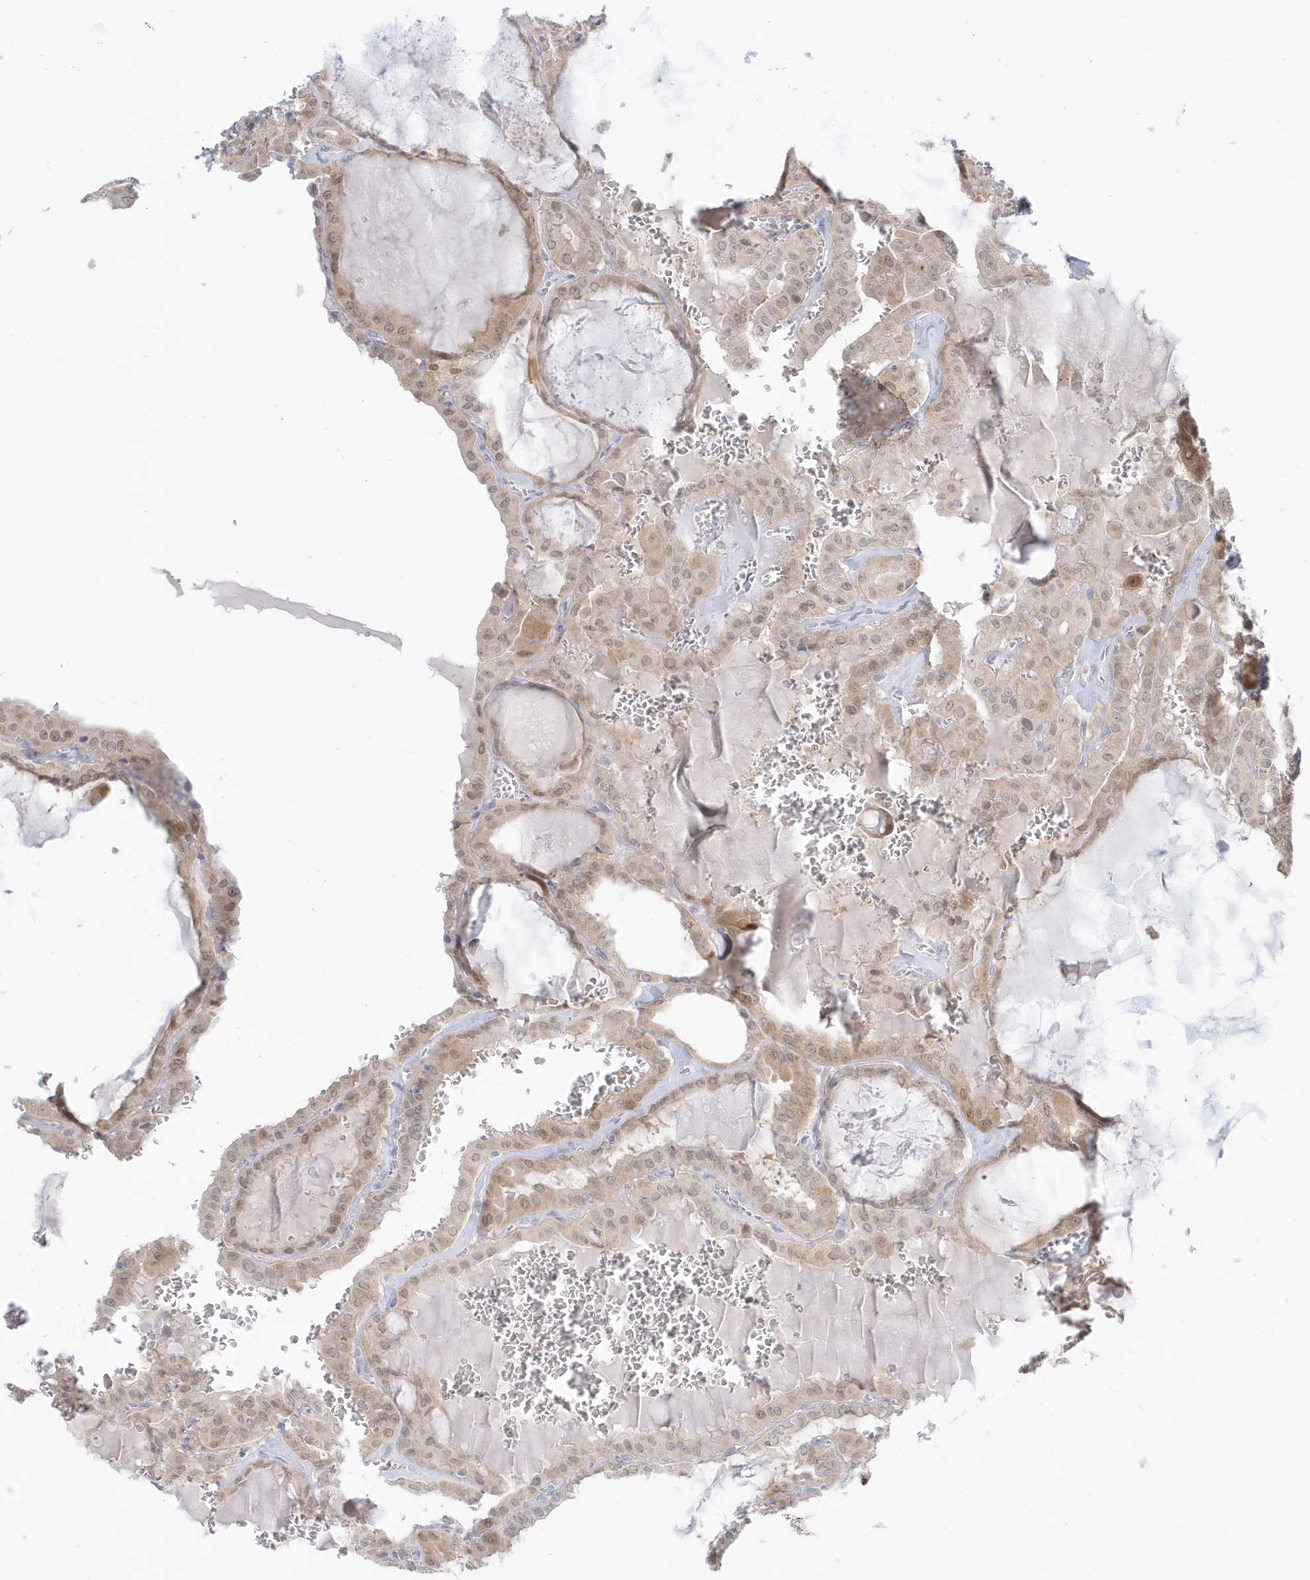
{"staining": {"intensity": "weak", "quantity": "25%-75%", "location": "cytoplasmic/membranous,nuclear"}, "tissue": "thyroid cancer", "cell_type": "Tumor cells", "image_type": "cancer", "snomed": [{"axis": "morphology", "description": "Papillary adenocarcinoma, NOS"}, {"axis": "topography", "description": "Thyroid gland"}], "caption": "This image demonstrates papillary adenocarcinoma (thyroid) stained with immunohistochemistry to label a protein in brown. The cytoplasmic/membranous and nuclear of tumor cells show weak positivity for the protein. Nuclei are counter-stained blue.", "gene": "PCBD1", "patient": {"sex": "male", "age": 52}}